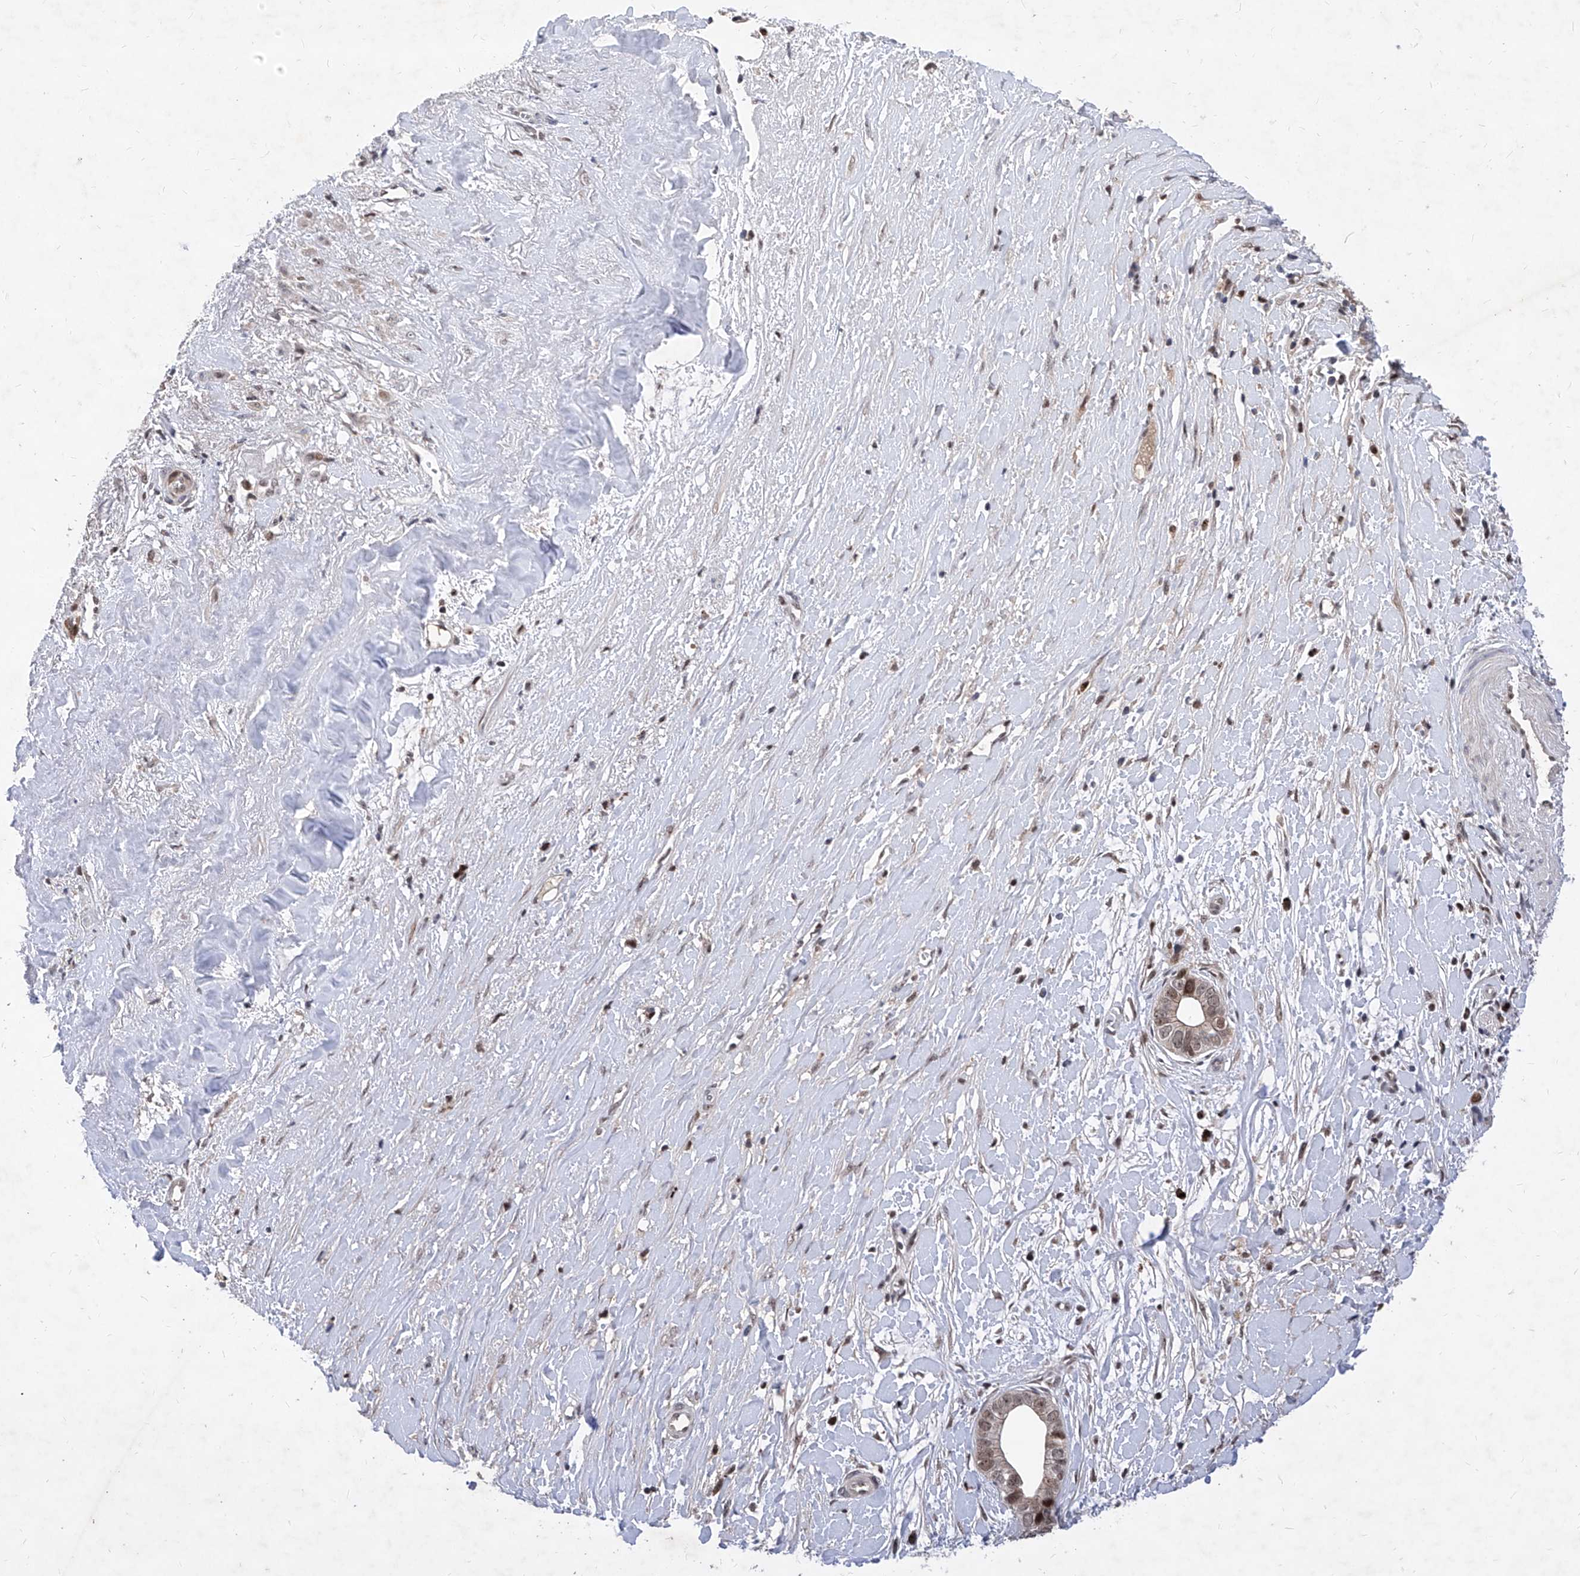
{"staining": {"intensity": "weak", "quantity": ">75%", "location": "cytoplasmic/membranous,nuclear"}, "tissue": "liver cancer", "cell_type": "Tumor cells", "image_type": "cancer", "snomed": [{"axis": "morphology", "description": "Cholangiocarcinoma"}, {"axis": "topography", "description": "Liver"}], "caption": "Liver cancer (cholangiocarcinoma) stained with a brown dye displays weak cytoplasmic/membranous and nuclear positive positivity in approximately >75% of tumor cells.", "gene": "LGR4", "patient": {"sex": "female", "age": 79}}